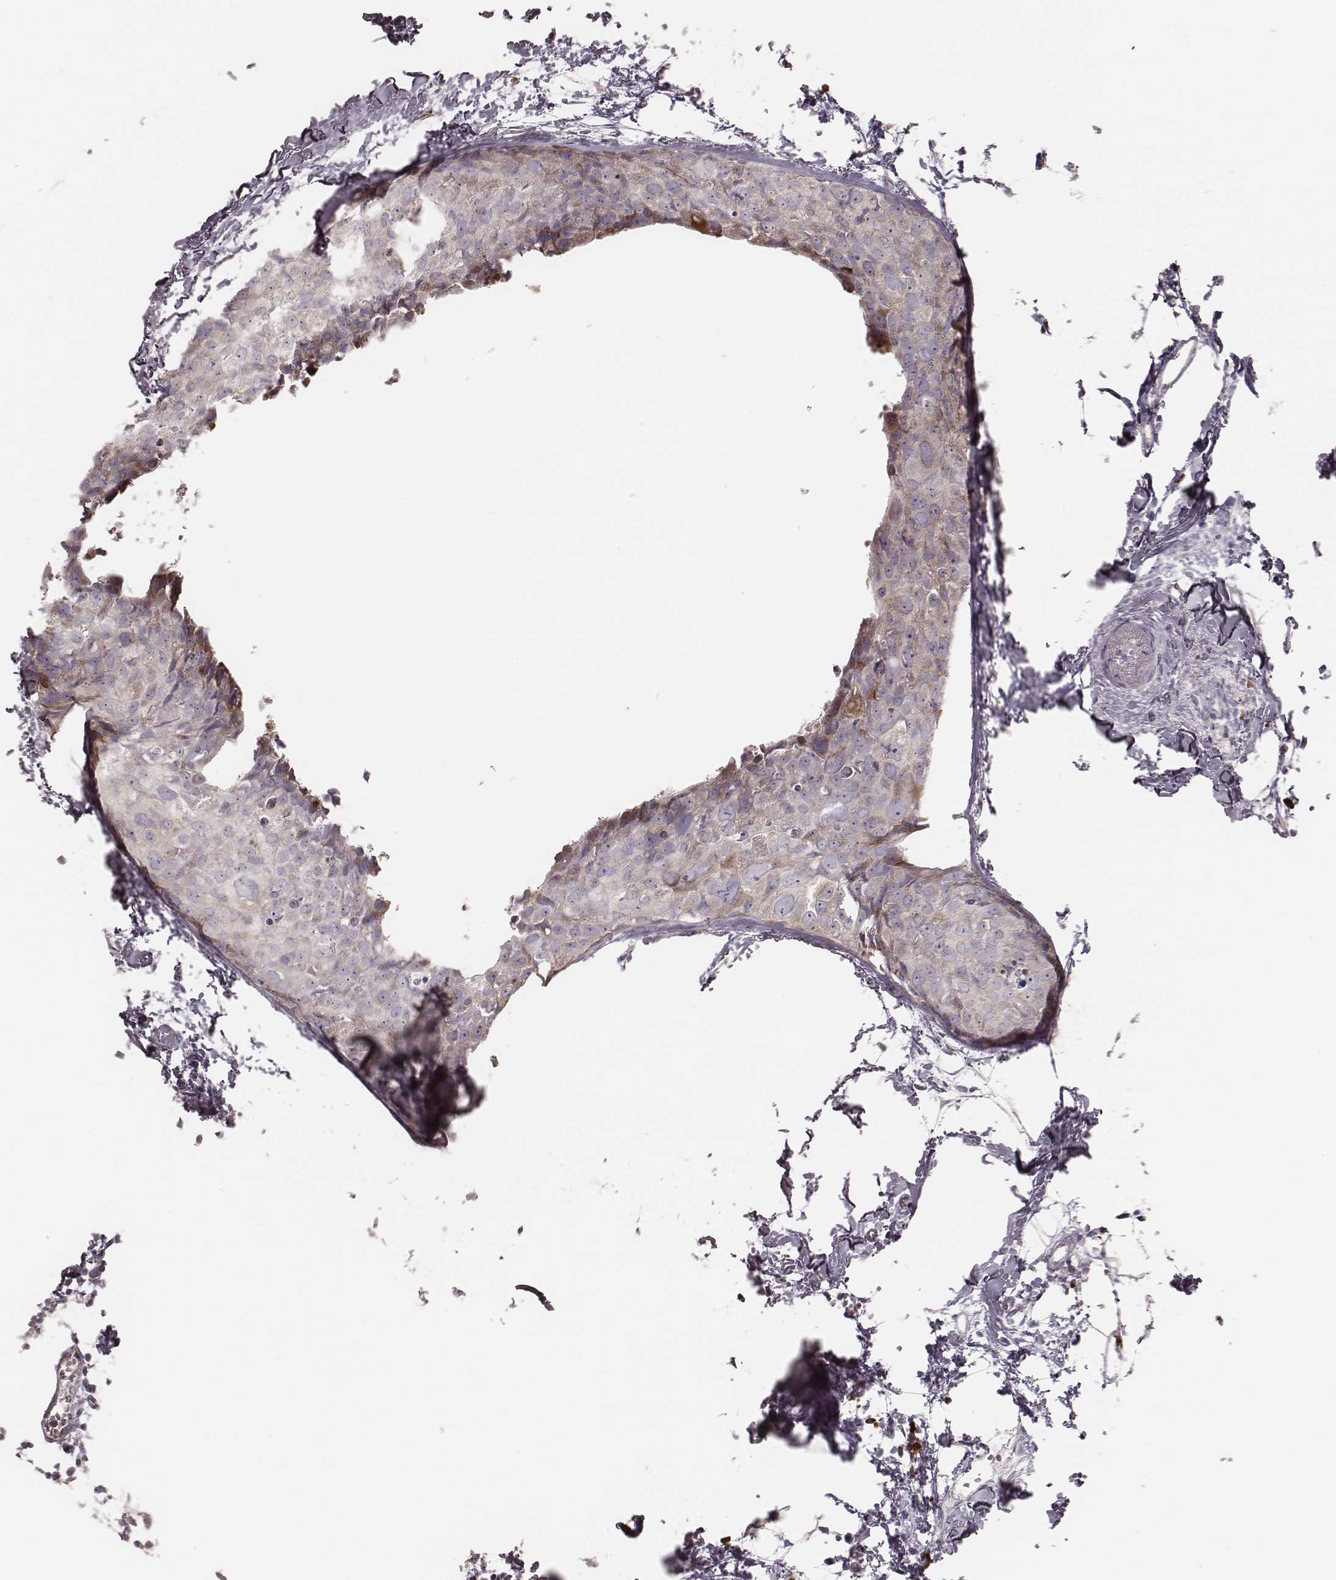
{"staining": {"intensity": "negative", "quantity": "none", "location": "none"}, "tissue": "breast cancer", "cell_type": "Tumor cells", "image_type": "cancer", "snomed": [{"axis": "morphology", "description": "Duct carcinoma"}, {"axis": "topography", "description": "Breast"}], "caption": "An IHC histopathology image of intraductal carcinoma (breast) is shown. There is no staining in tumor cells of intraductal carcinoma (breast).", "gene": "KIF5C", "patient": {"sex": "female", "age": 38}}